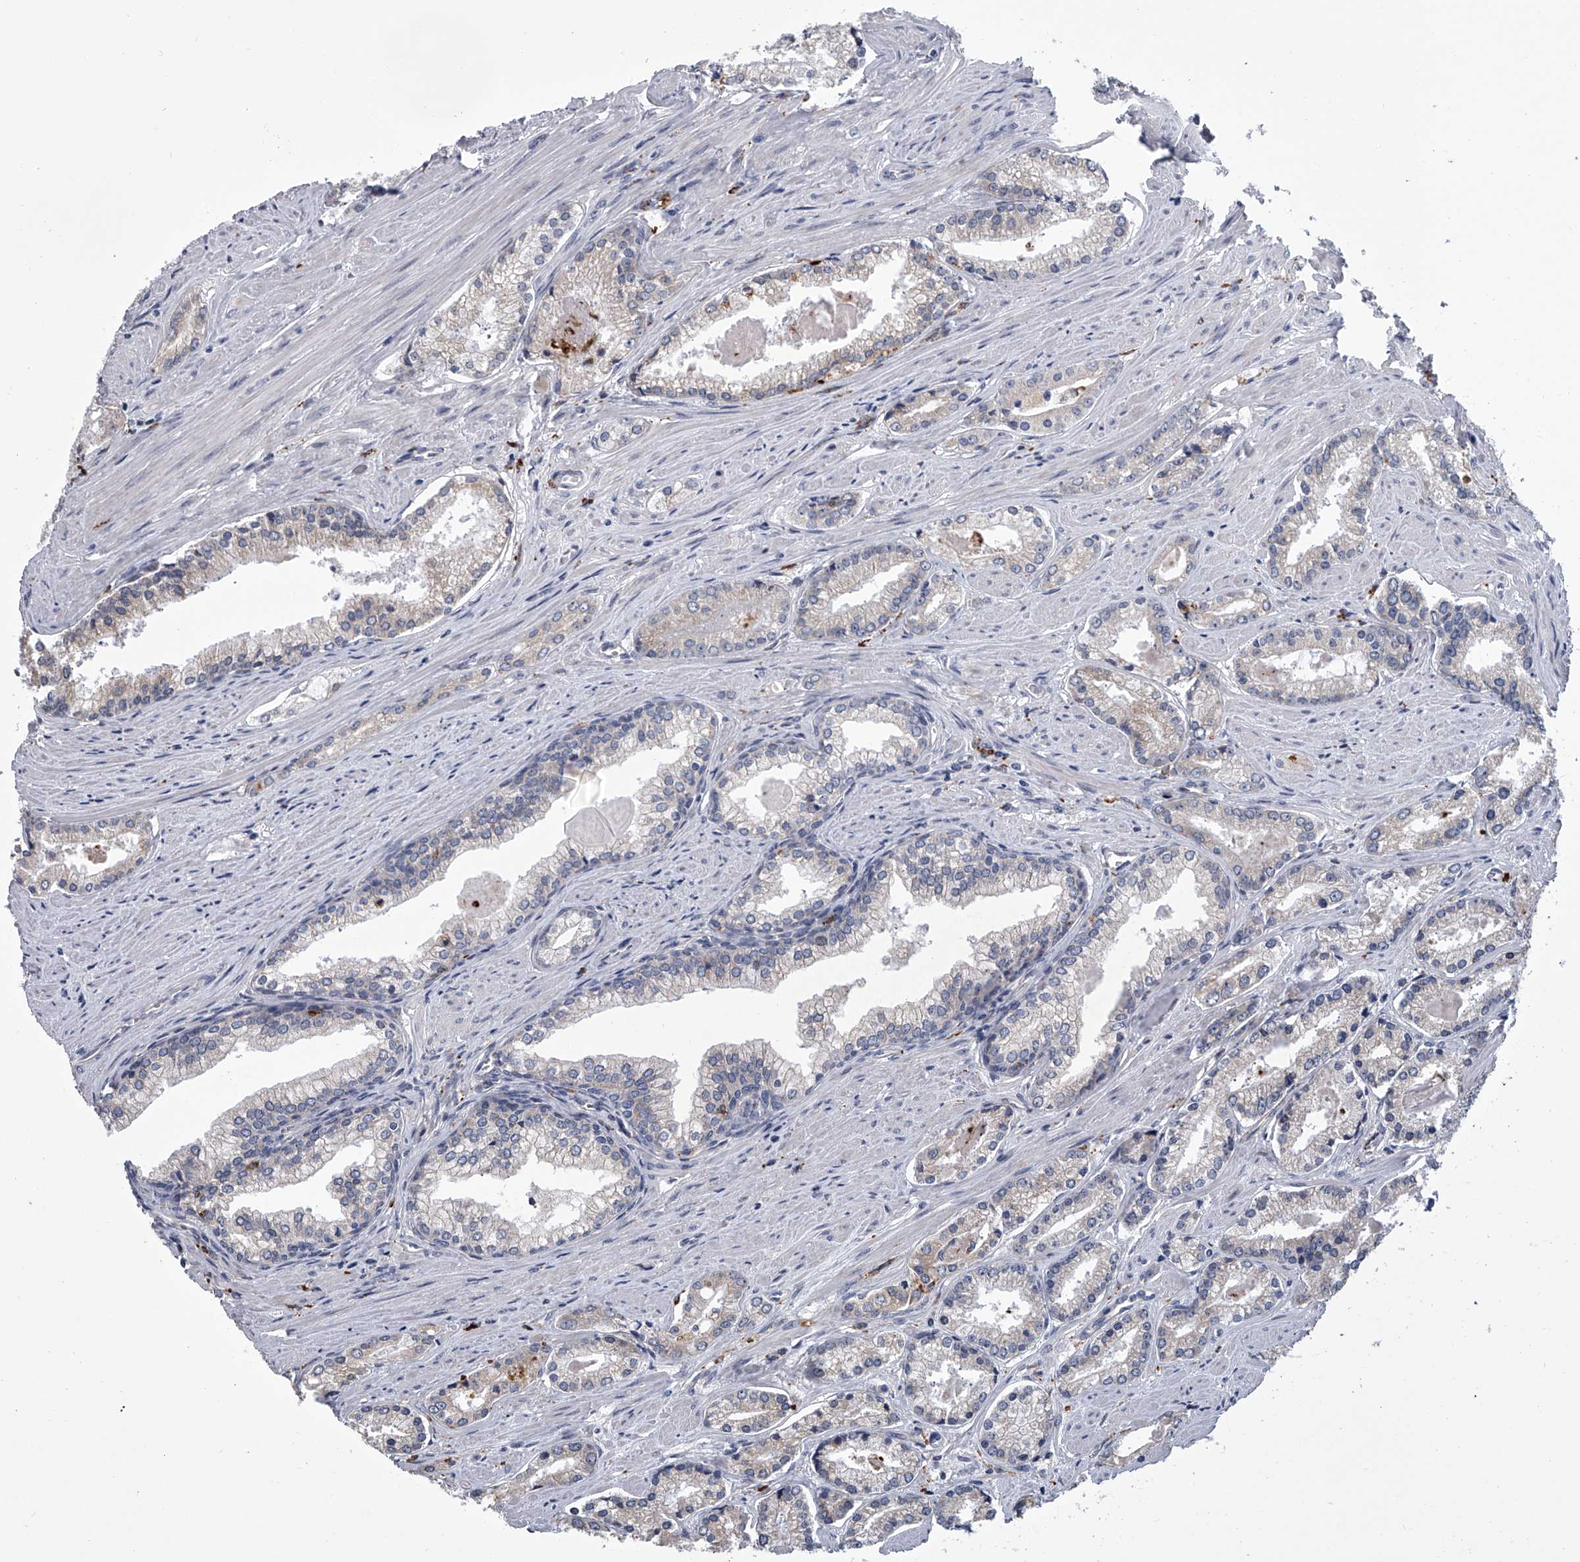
{"staining": {"intensity": "negative", "quantity": "none", "location": "none"}, "tissue": "prostate cancer", "cell_type": "Tumor cells", "image_type": "cancer", "snomed": [{"axis": "morphology", "description": "Adenocarcinoma, Low grade"}, {"axis": "topography", "description": "Prostate"}], "caption": "Immunohistochemistry of human prostate cancer displays no positivity in tumor cells.", "gene": "TRIM8", "patient": {"sex": "male", "age": 54}}